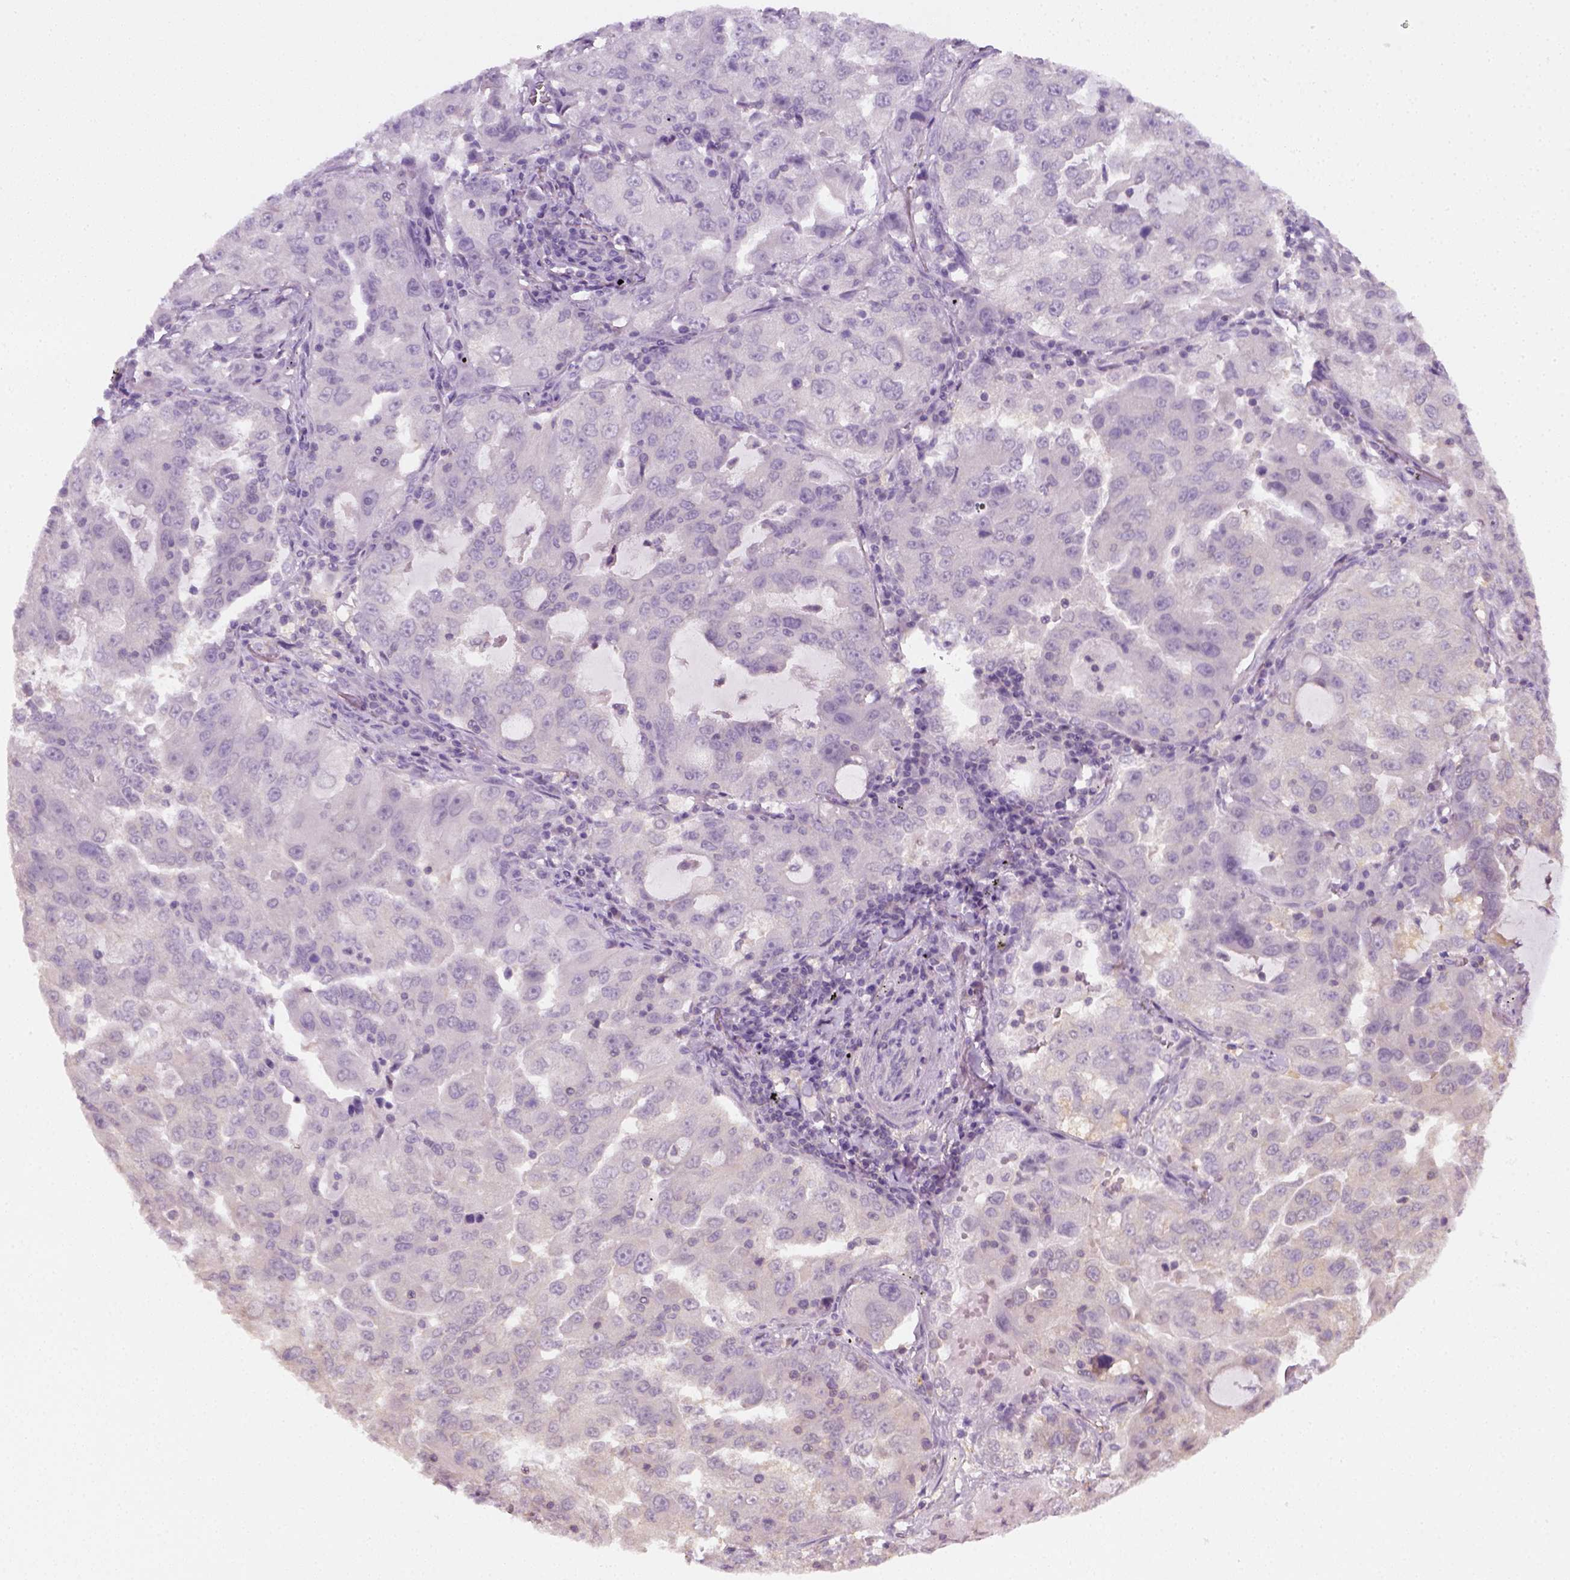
{"staining": {"intensity": "negative", "quantity": "none", "location": "none"}, "tissue": "lung cancer", "cell_type": "Tumor cells", "image_type": "cancer", "snomed": [{"axis": "morphology", "description": "Adenocarcinoma, NOS"}, {"axis": "topography", "description": "Lung"}], "caption": "Adenocarcinoma (lung) was stained to show a protein in brown. There is no significant expression in tumor cells.", "gene": "EPHB1", "patient": {"sex": "female", "age": 61}}